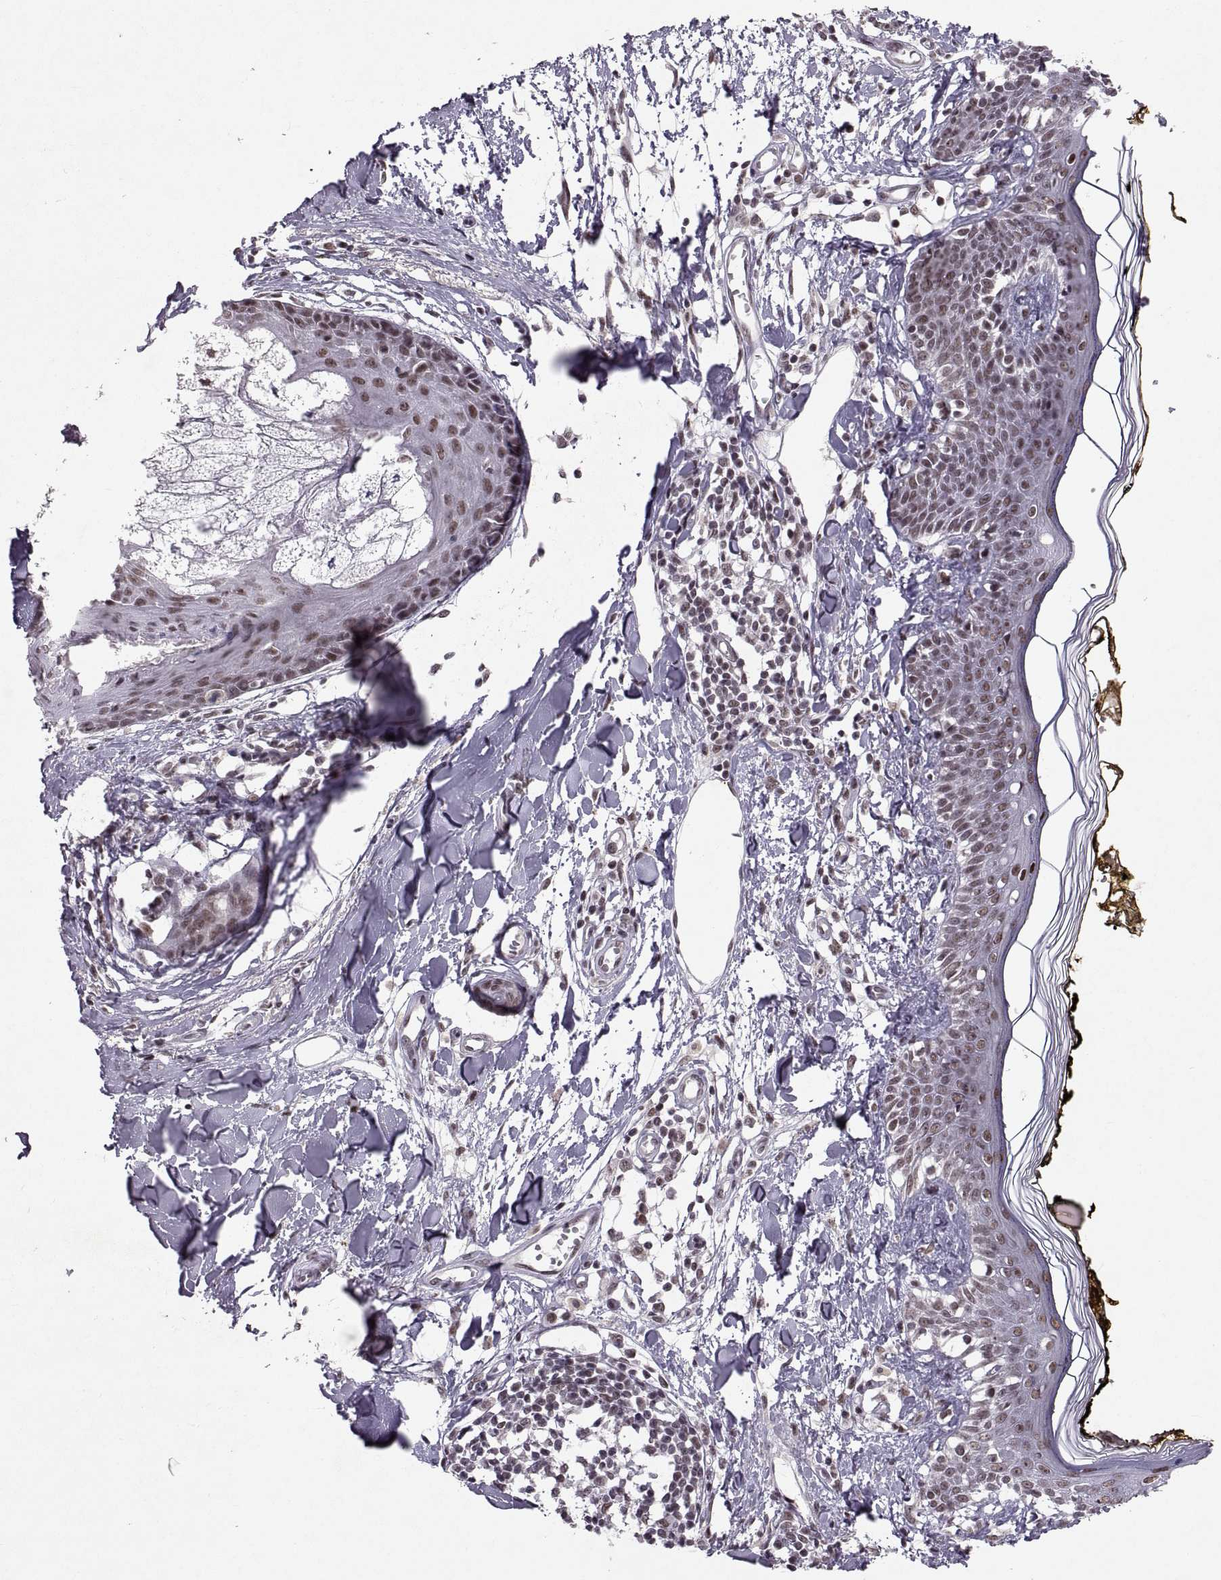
{"staining": {"intensity": "moderate", "quantity": ">75%", "location": "nuclear"}, "tissue": "skin", "cell_type": "Fibroblasts", "image_type": "normal", "snomed": [{"axis": "morphology", "description": "Normal tissue, NOS"}, {"axis": "topography", "description": "Skin"}], "caption": "A high-resolution histopathology image shows immunohistochemistry (IHC) staining of unremarkable skin, which reveals moderate nuclear positivity in approximately >75% of fibroblasts.", "gene": "MT1E", "patient": {"sex": "male", "age": 76}}